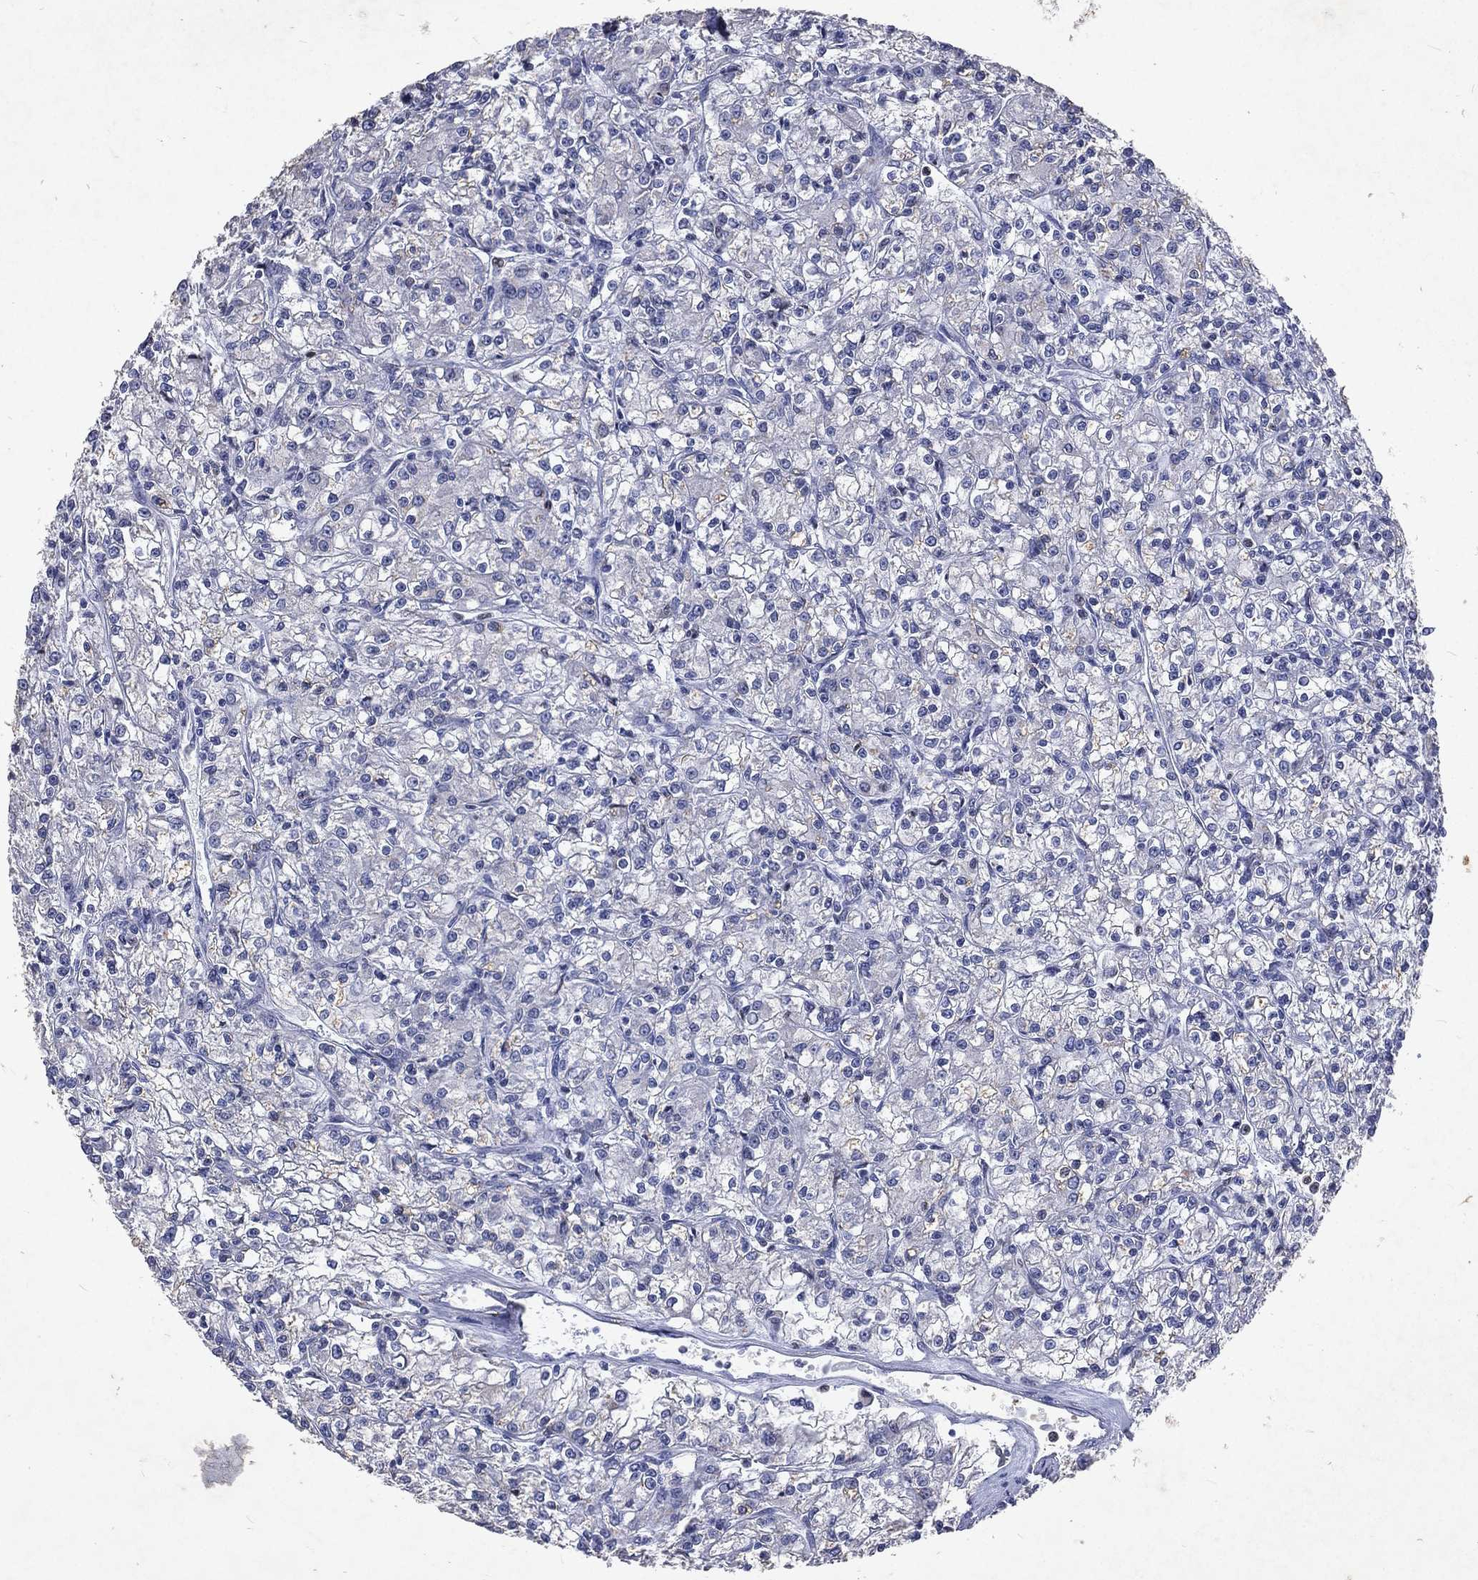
{"staining": {"intensity": "negative", "quantity": "none", "location": "none"}, "tissue": "renal cancer", "cell_type": "Tumor cells", "image_type": "cancer", "snomed": [{"axis": "morphology", "description": "Adenocarcinoma, NOS"}, {"axis": "topography", "description": "Kidney"}], "caption": "Tumor cells are negative for protein expression in human renal adenocarcinoma.", "gene": "SLC34A2", "patient": {"sex": "female", "age": 59}}